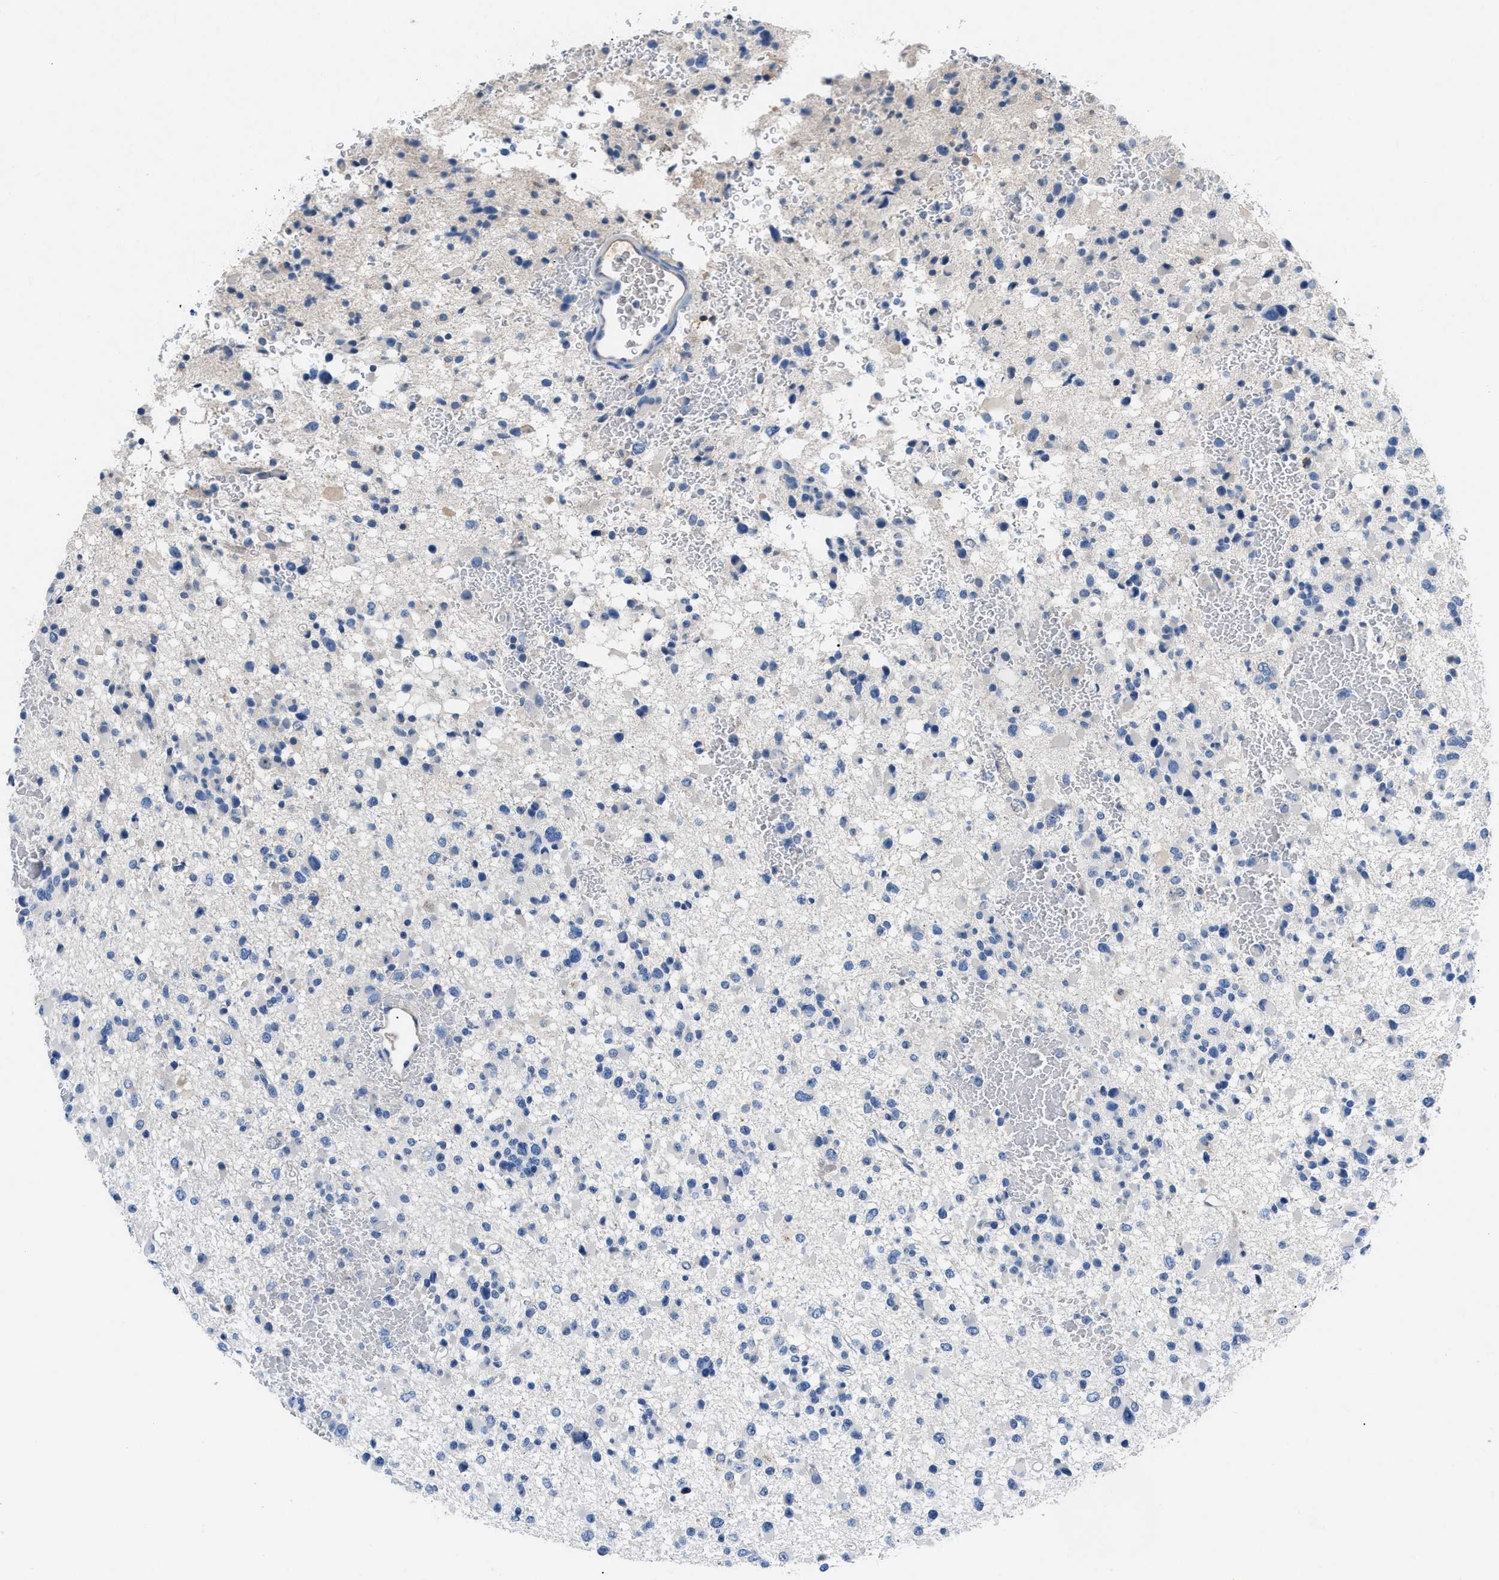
{"staining": {"intensity": "negative", "quantity": "none", "location": "none"}, "tissue": "glioma", "cell_type": "Tumor cells", "image_type": "cancer", "snomed": [{"axis": "morphology", "description": "Glioma, malignant, Low grade"}, {"axis": "topography", "description": "Brain"}], "caption": "DAB immunohistochemical staining of glioma exhibits no significant positivity in tumor cells.", "gene": "DNAAF5", "patient": {"sex": "female", "age": 22}}